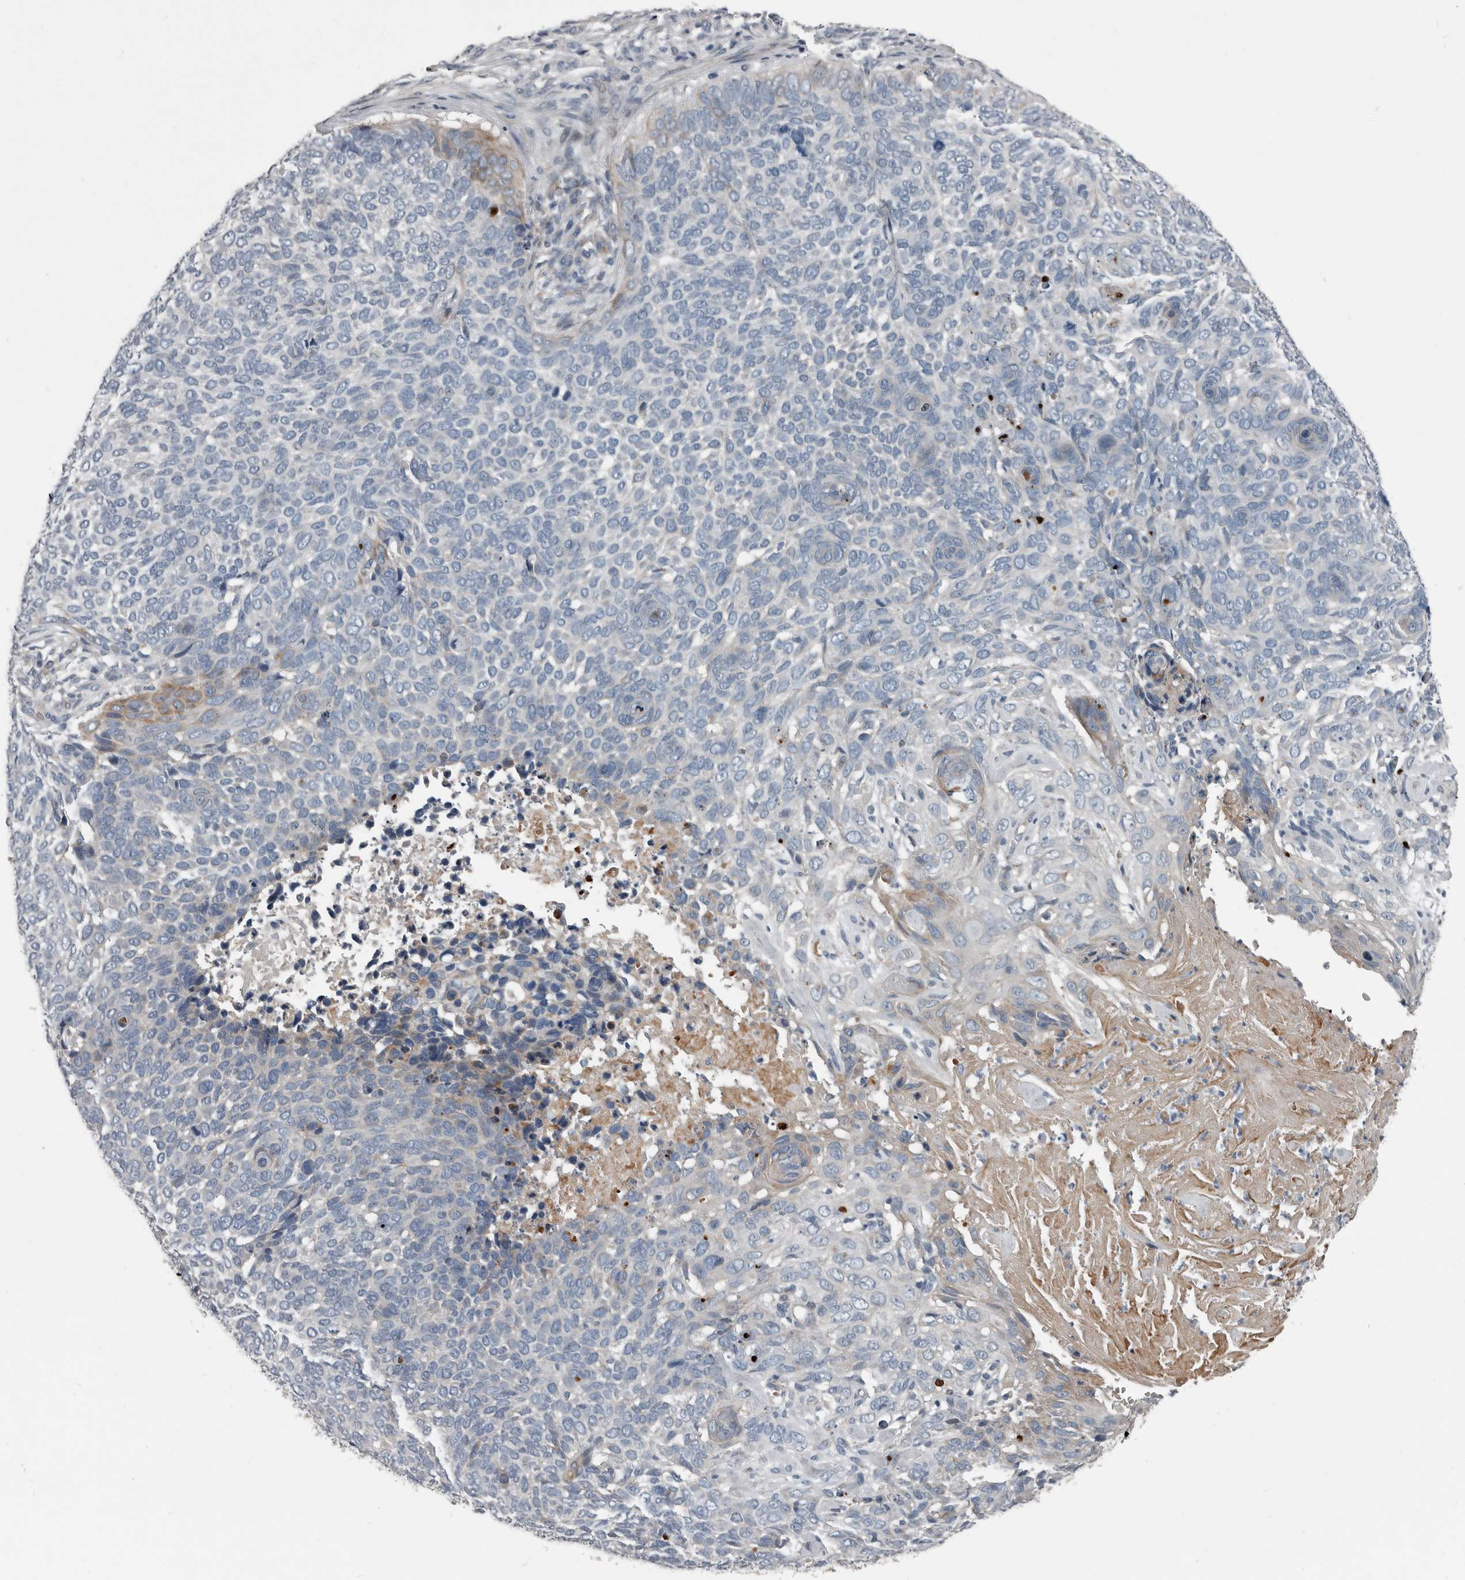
{"staining": {"intensity": "negative", "quantity": "none", "location": "none"}, "tissue": "skin cancer", "cell_type": "Tumor cells", "image_type": "cancer", "snomed": [{"axis": "morphology", "description": "Basal cell carcinoma"}, {"axis": "topography", "description": "Skin"}], "caption": "Immunohistochemistry of skin cancer (basal cell carcinoma) shows no staining in tumor cells. (DAB immunohistochemistry (IHC), high magnification).", "gene": "DPY19L4", "patient": {"sex": "female", "age": 64}}